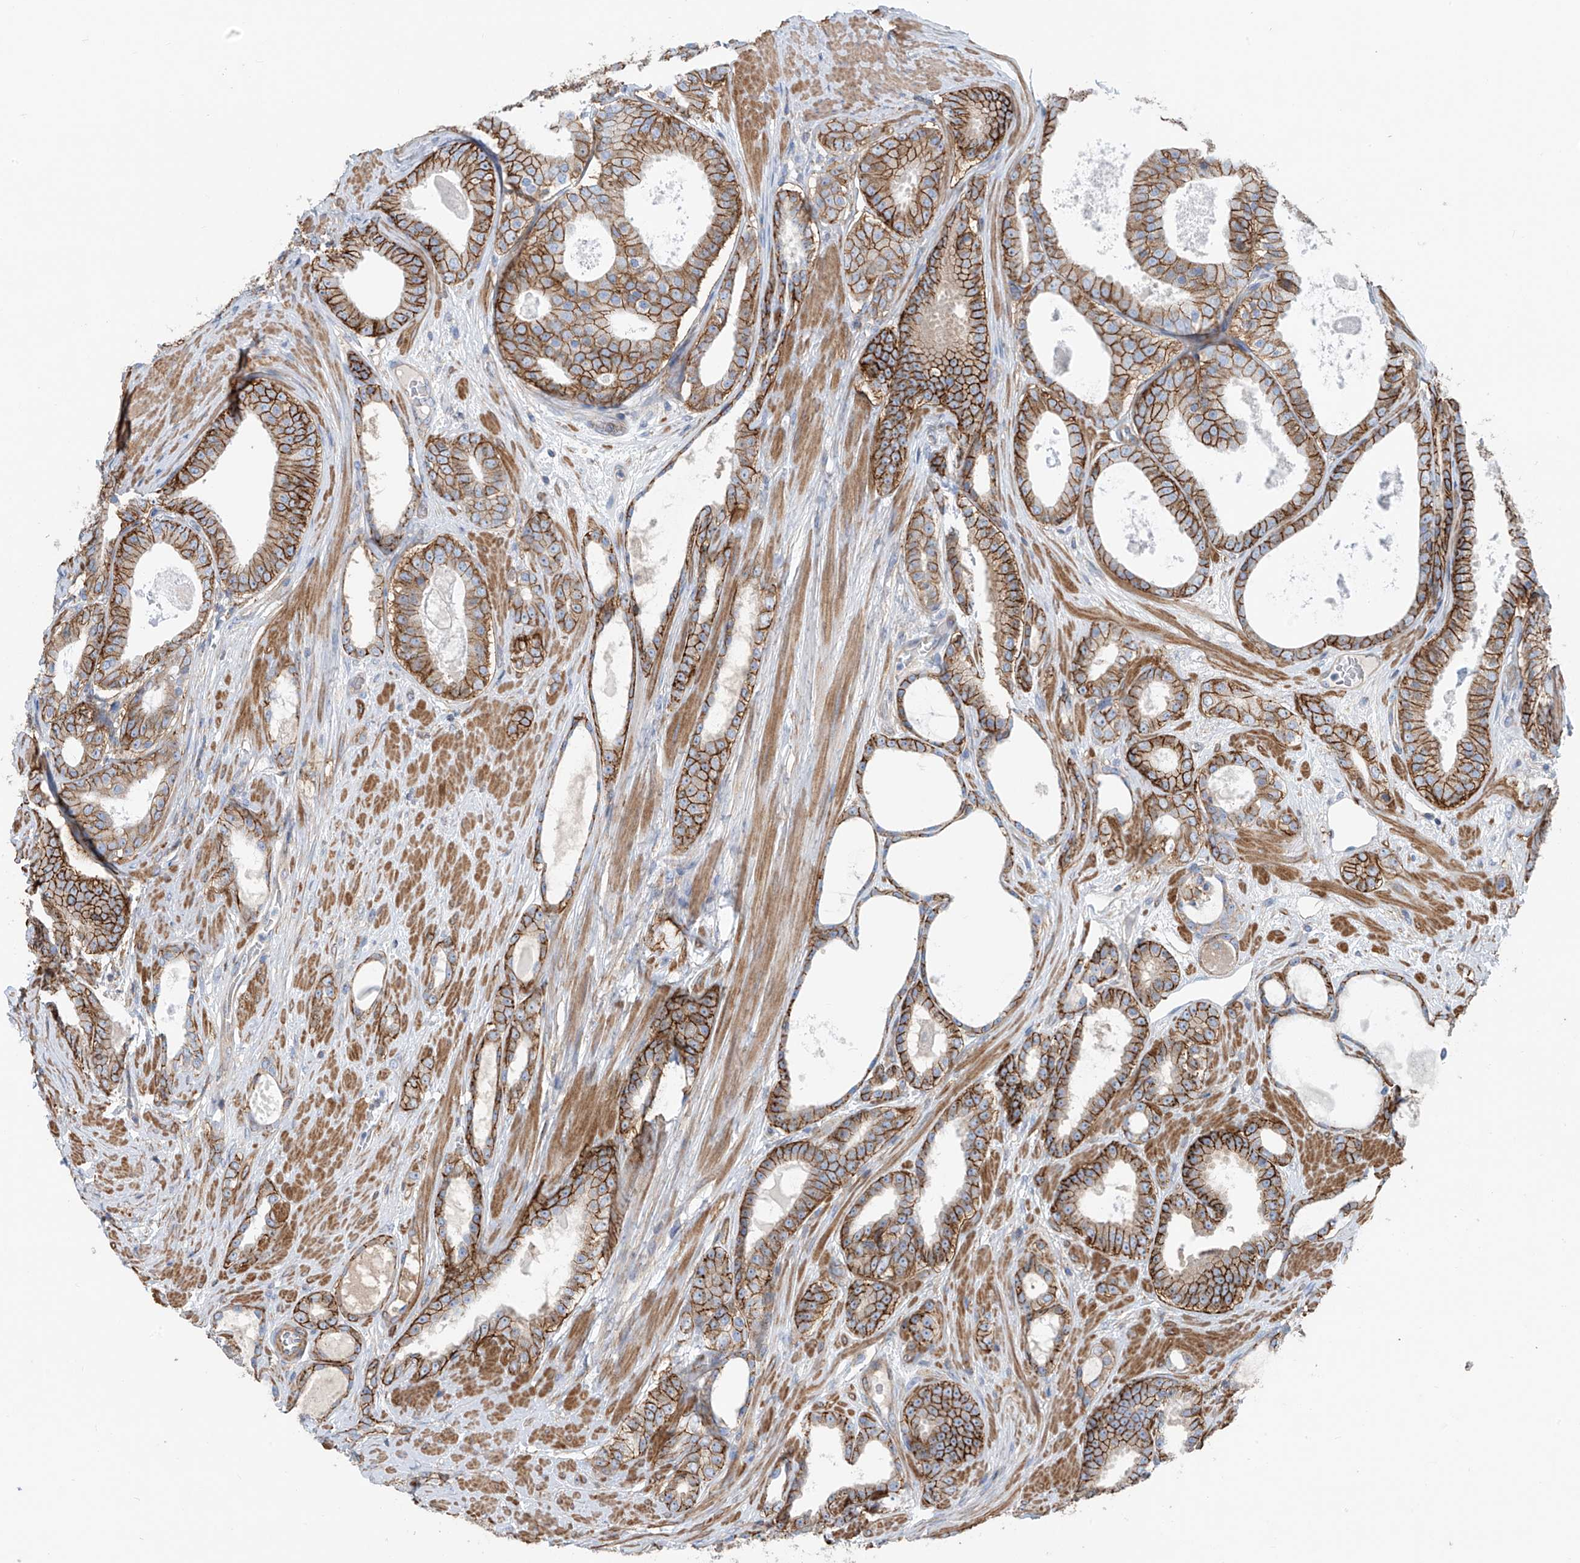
{"staining": {"intensity": "strong", "quantity": ">75%", "location": "cytoplasmic/membranous"}, "tissue": "prostate cancer", "cell_type": "Tumor cells", "image_type": "cancer", "snomed": [{"axis": "morphology", "description": "Adenocarcinoma, High grade"}, {"axis": "topography", "description": "Prostate"}], "caption": "Protein positivity by immunohistochemistry (IHC) reveals strong cytoplasmic/membranous expression in about >75% of tumor cells in prostate cancer (adenocarcinoma (high-grade)). Nuclei are stained in blue.", "gene": "SLC1A5", "patient": {"sex": "male", "age": 60}}